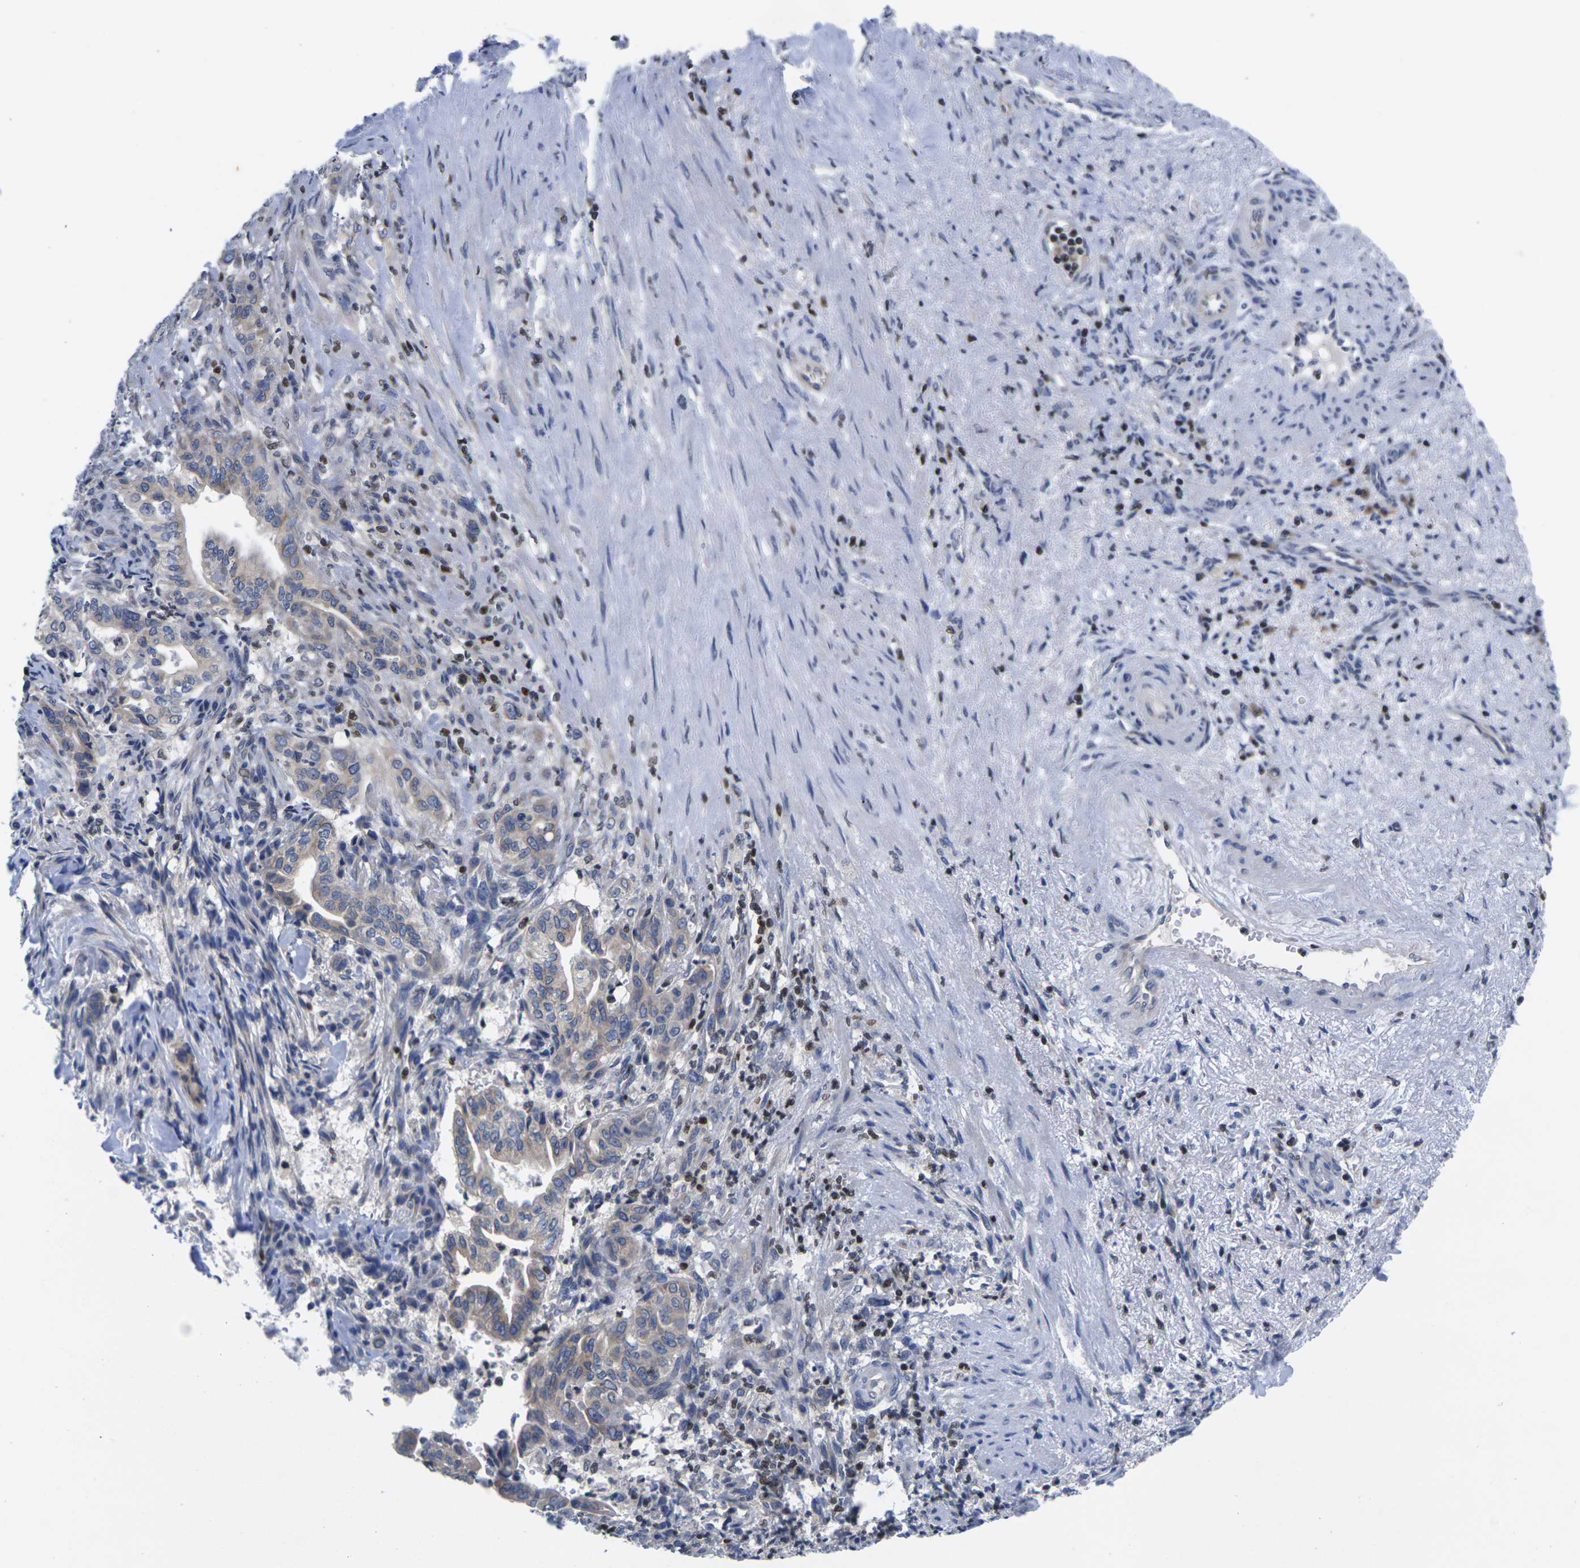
{"staining": {"intensity": "weak", "quantity": "<25%", "location": "cytoplasmic/membranous"}, "tissue": "liver cancer", "cell_type": "Tumor cells", "image_type": "cancer", "snomed": [{"axis": "morphology", "description": "Cholangiocarcinoma"}, {"axis": "topography", "description": "Liver"}], "caption": "This is an IHC image of human liver cancer. There is no staining in tumor cells.", "gene": "IKZF1", "patient": {"sex": "female", "age": 67}}